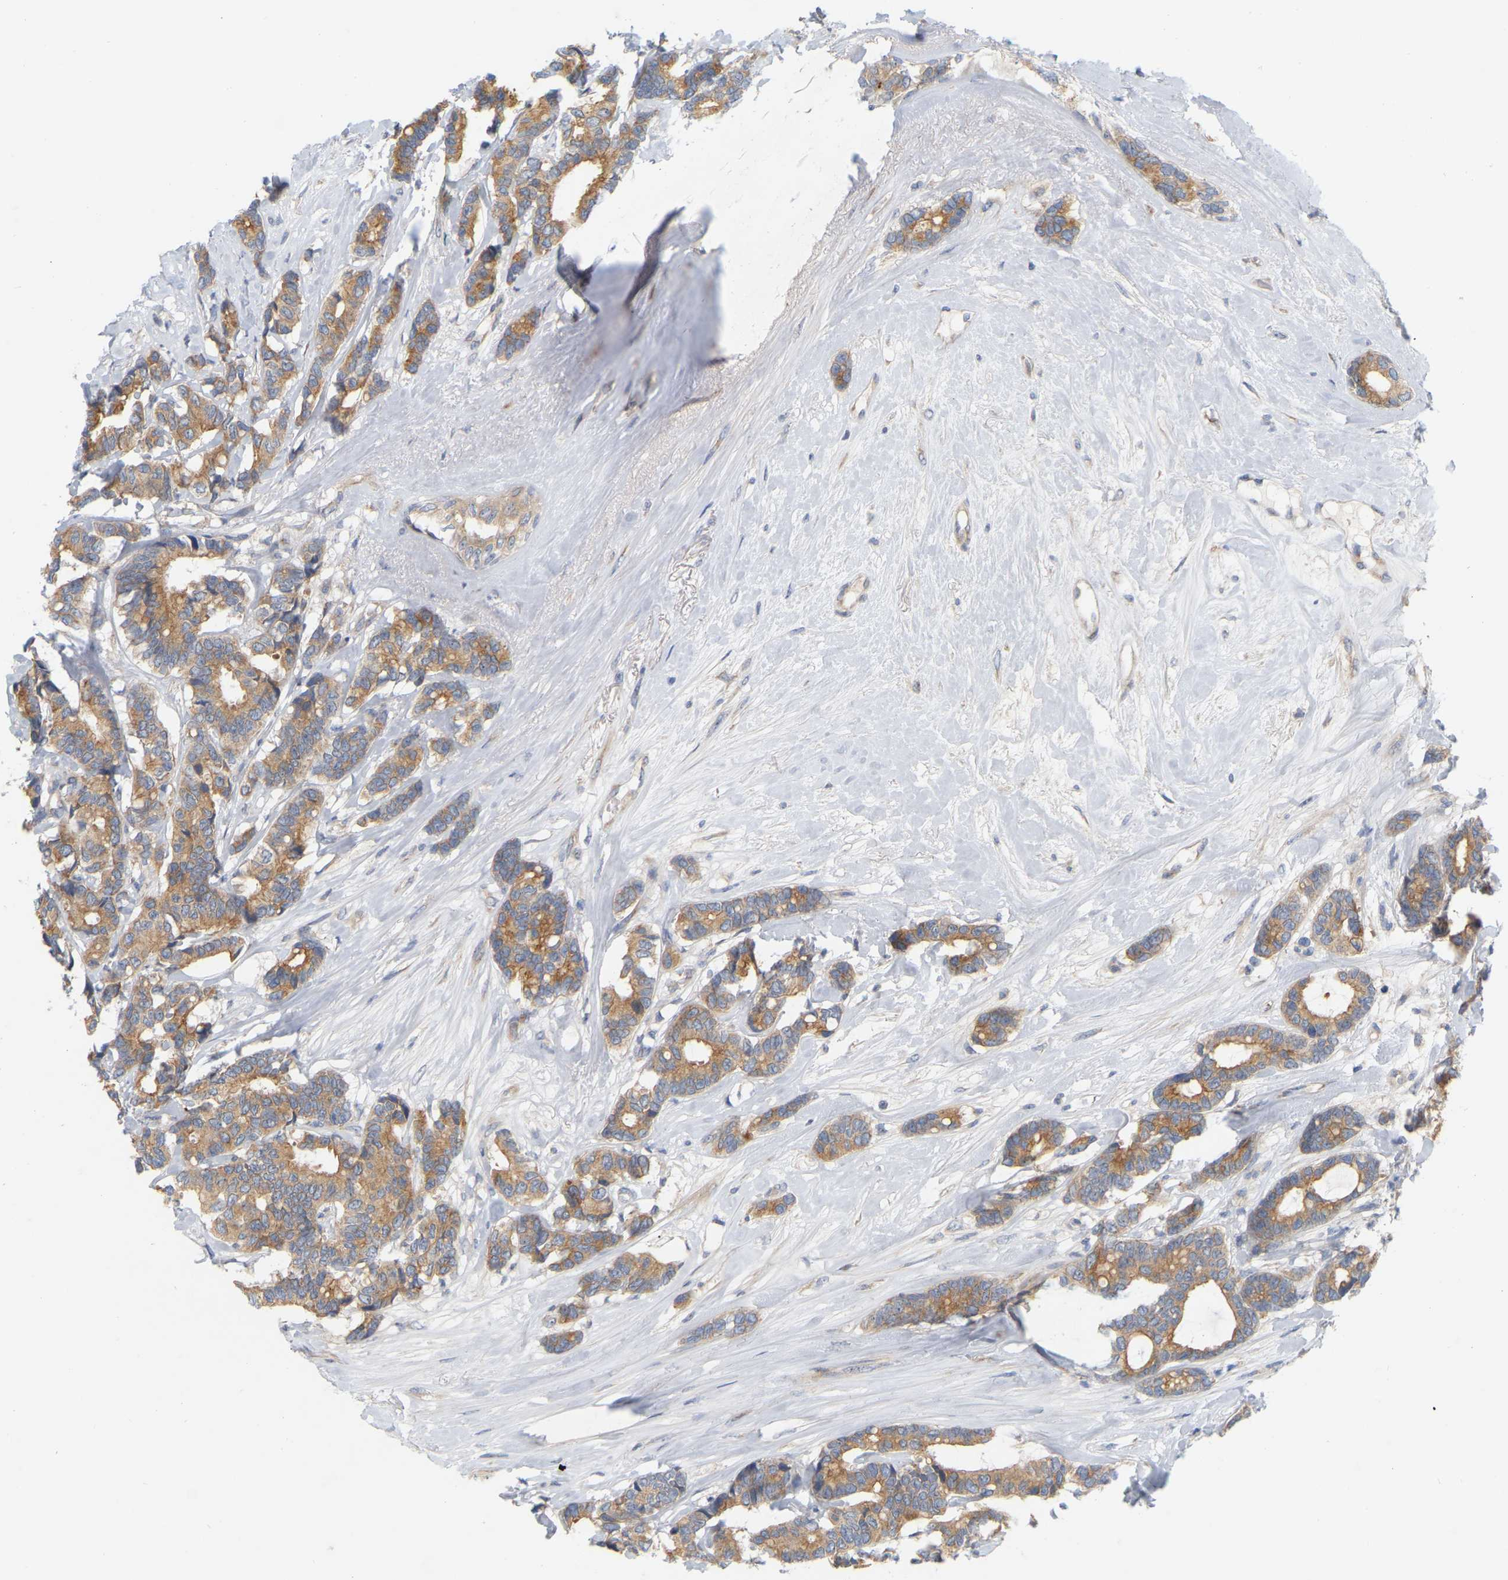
{"staining": {"intensity": "moderate", "quantity": ">75%", "location": "cytoplasmic/membranous"}, "tissue": "breast cancer", "cell_type": "Tumor cells", "image_type": "cancer", "snomed": [{"axis": "morphology", "description": "Duct carcinoma"}, {"axis": "topography", "description": "Breast"}], "caption": "A medium amount of moderate cytoplasmic/membranous expression is seen in about >75% of tumor cells in breast intraductal carcinoma tissue.", "gene": "MINDY4", "patient": {"sex": "female", "age": 87}}